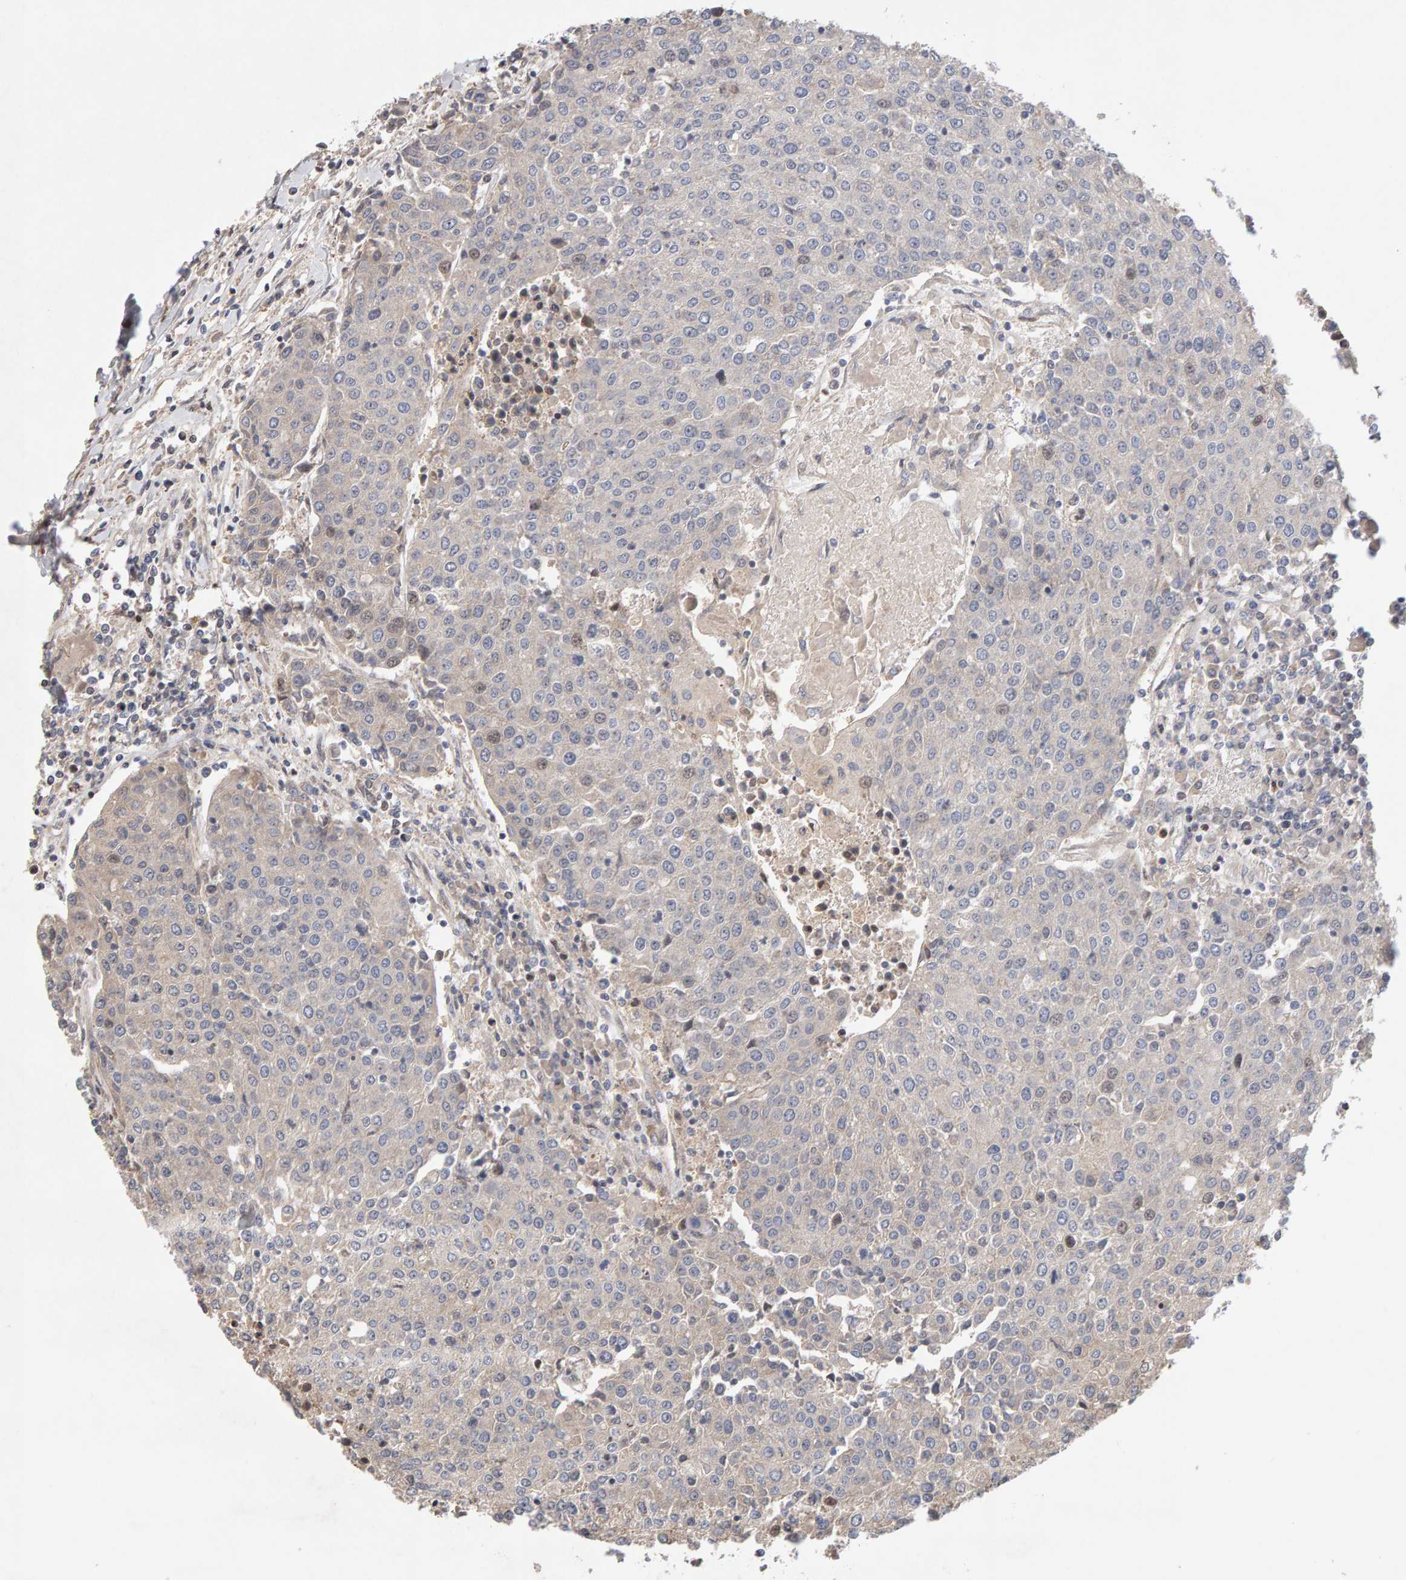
{"staining": {"intensity": "weak", "quantity": "<25%", "location": "nuclear"}, "tissue": "urothelial cancer", "cell_type": "Tumor cells", "image_type": "cancer", "snomed": [{"axis": "morphology", "description": "Urothelial carcinoma, High grade"}, {"axis": "topography", "description": "Urinary bladder"}], "caption": "There is no significant expression in tumor cells of urothelial cancer.", "gene": "LZTS1", "patient": {"sex": "female", "age": 85}}